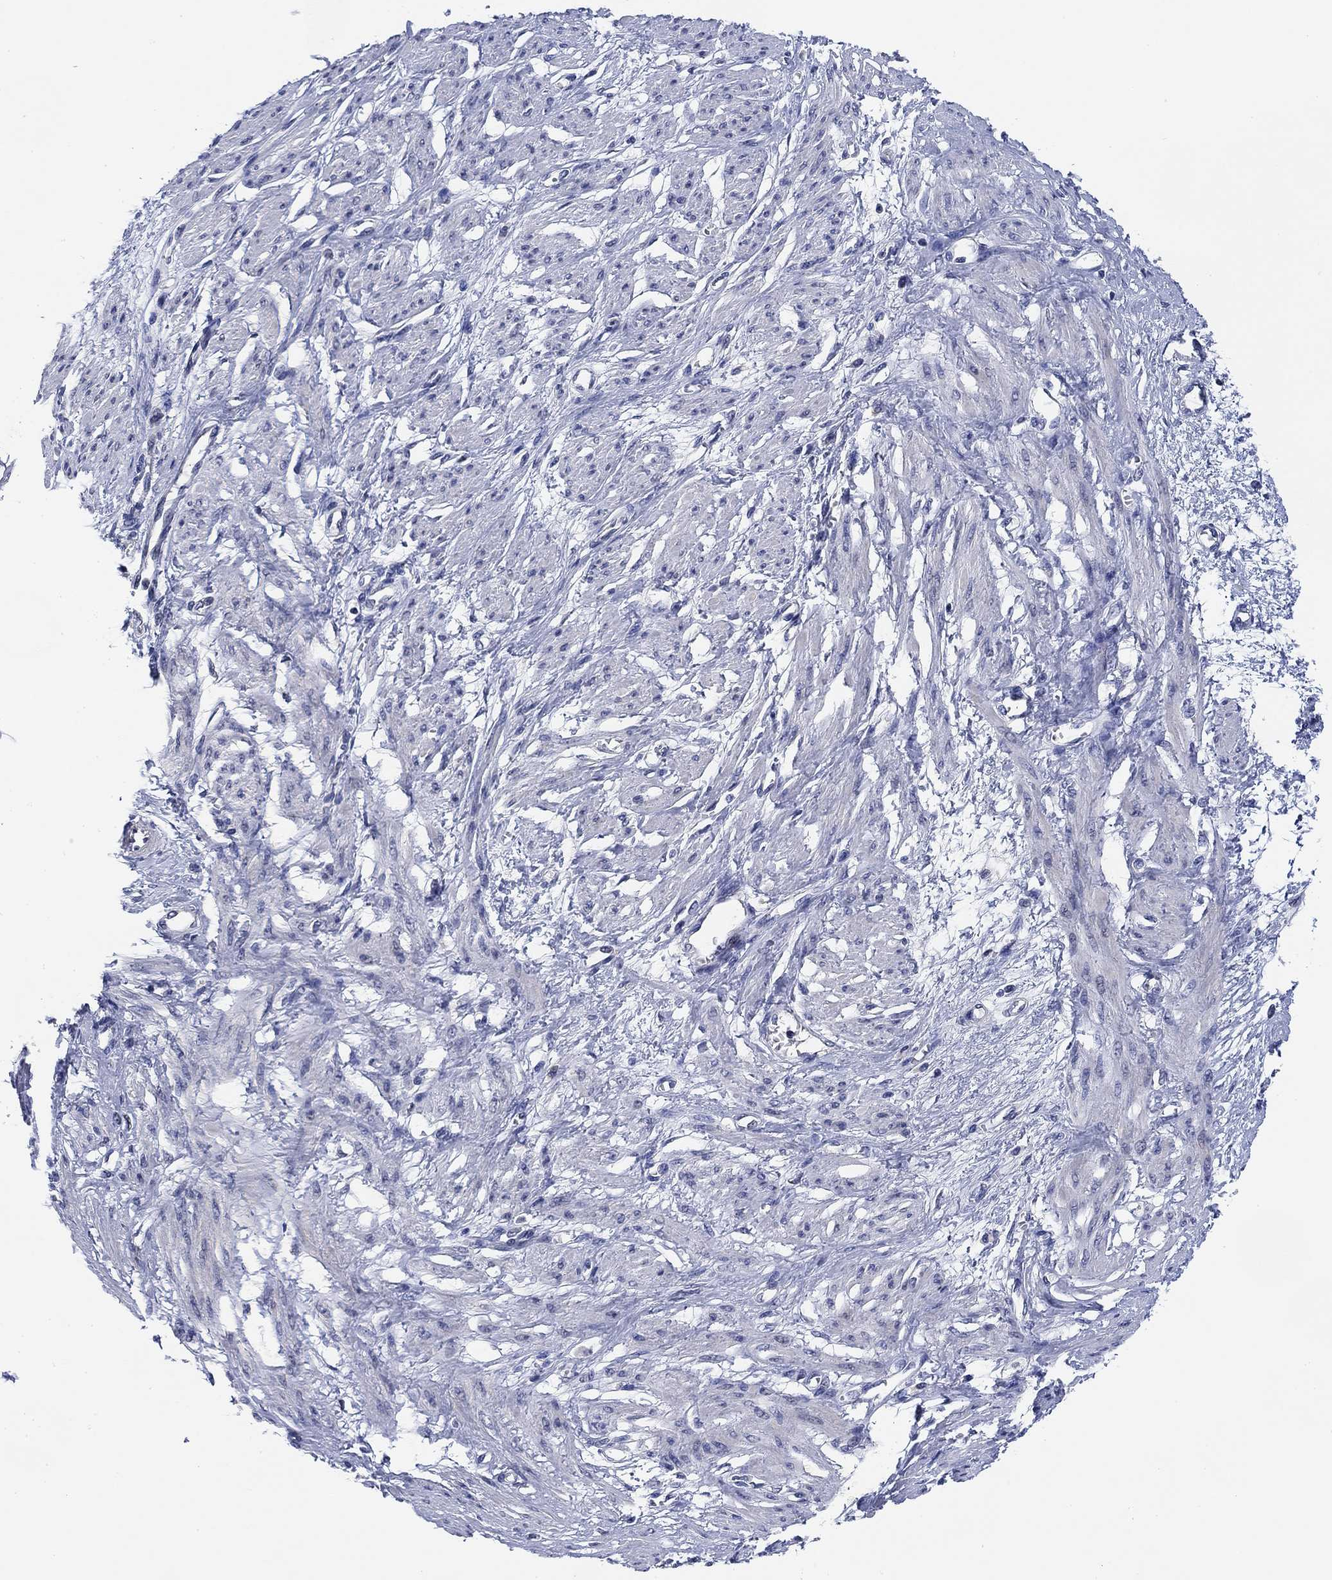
{"staining": {"intensity": "negative", "quantity": "none", "location": "none"}, "tissue": "smooth muscle", "cell_type": "Smooth muscle cells", "image_type": "normal", "snomed": [{"axis": "morphology", "description": "Normal tissue, NOS"}, {"axis": "topography", "description": "Smooth muscle"}, {"axis": "topography", "description": "Uterus"}], "caption": "Immunohistochemistry (IHC) photomicrograph of unremarkable smooth muscle: smooth muscle stained with DAB demonstrates no significant protein positivity in smooth muscle cells. (Brightfield microscopy of DAB (3,3'-diaminobenzidine) IHC at high magnification).", "gene": "DAZL", "patient": {"sex": "female", "age": 39}}